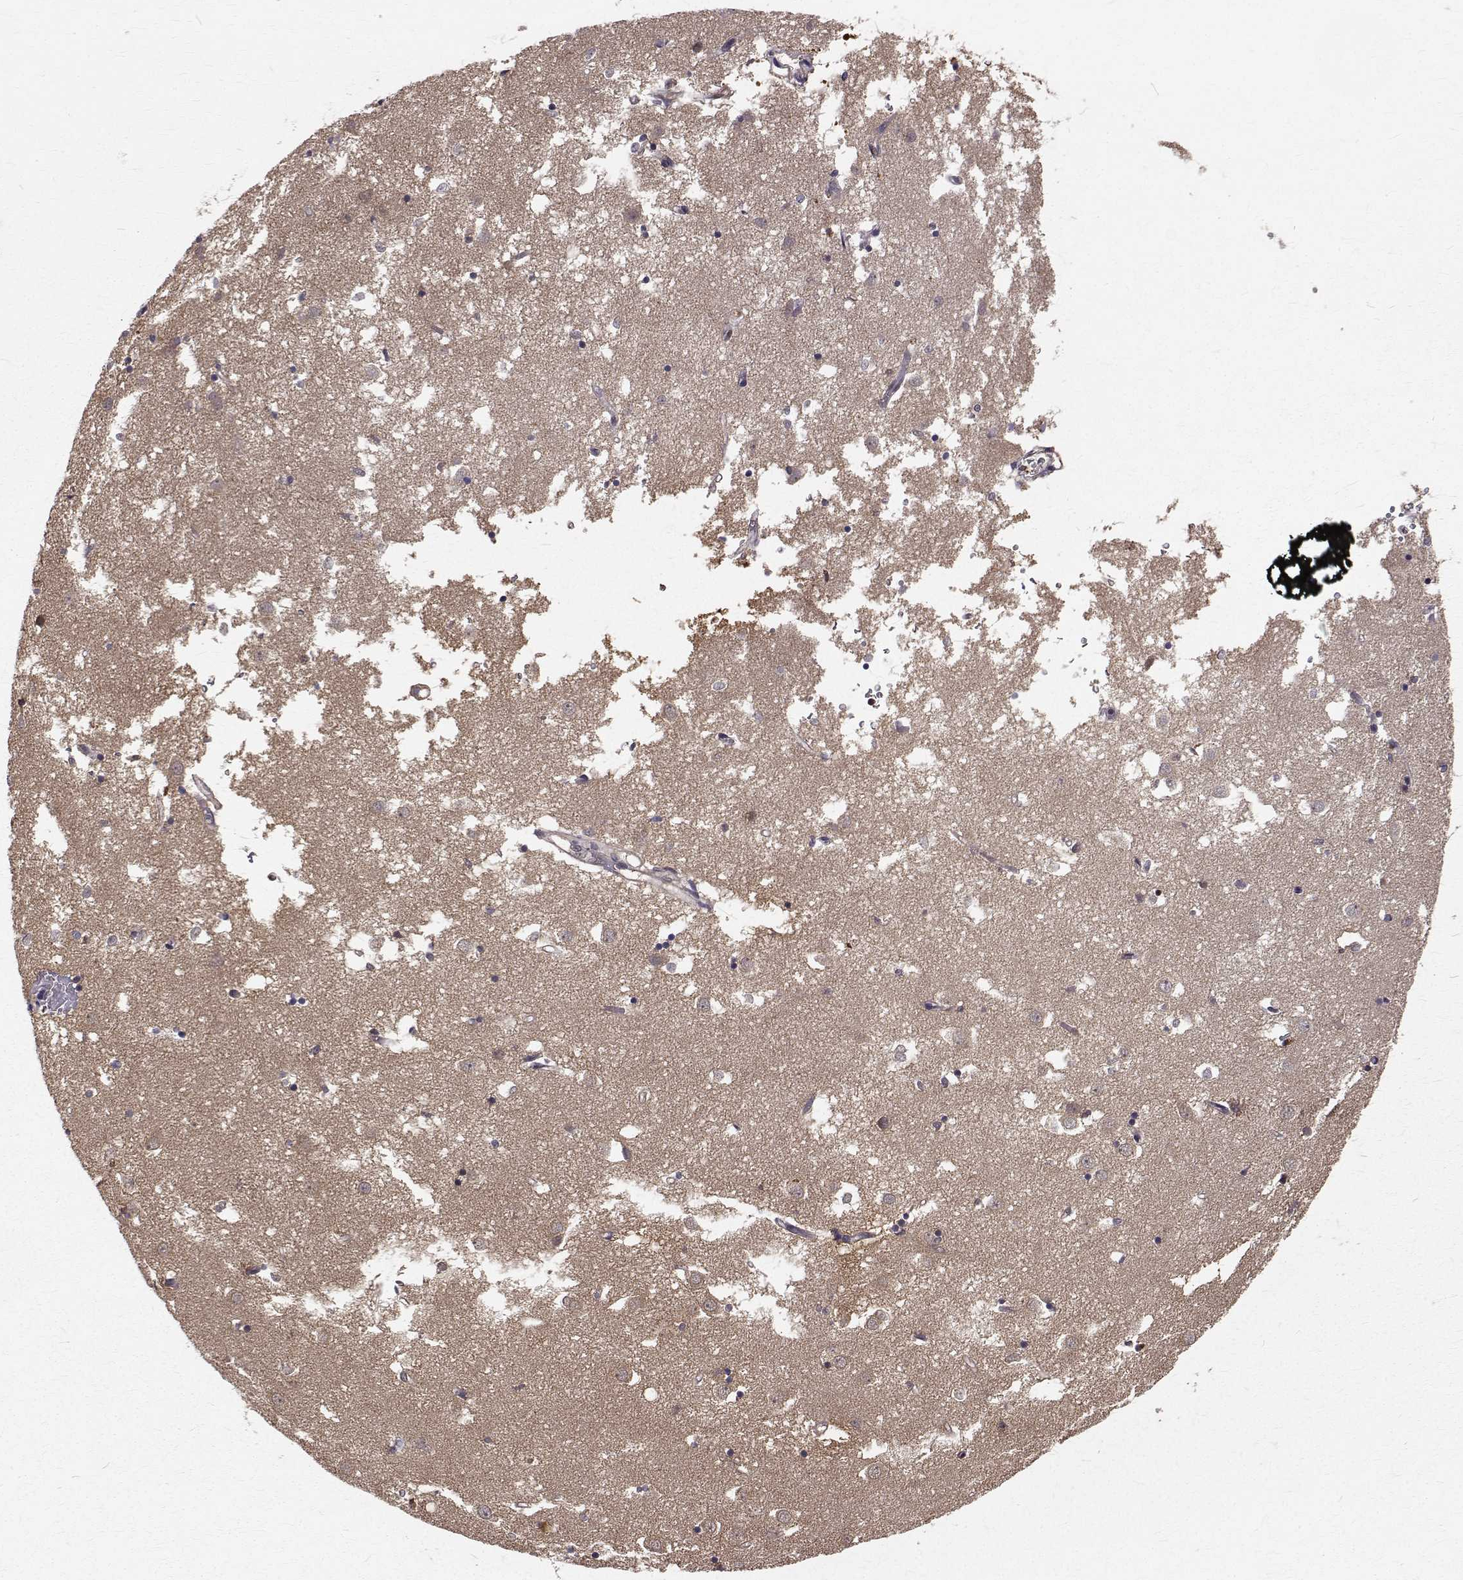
{"staining": {"intensity": "strong", "quantity": "<25%", "location": "nuclear"}, "tissue": "caudate", "cell_type": "Glial cells", "image_type": "normal", "snomed": [{"axis": "morphology", "description": "Normal tissue, NOS"}, {"axis": "topography", "description": "Lateral ventricle wall"}], "caption": "Immunohistochemical staining of normal human caudate shows <25% levels of strong nuclear protein staining in about <25% of glial cells. (Stains: DAB (3,3'-diaminobenzidine) in brown, nuclei in blue, Microscopy: brightfield microscopy at high magnification).", "gene": "NIF3L1", "patient": {"sex": "male", "age": 70}}